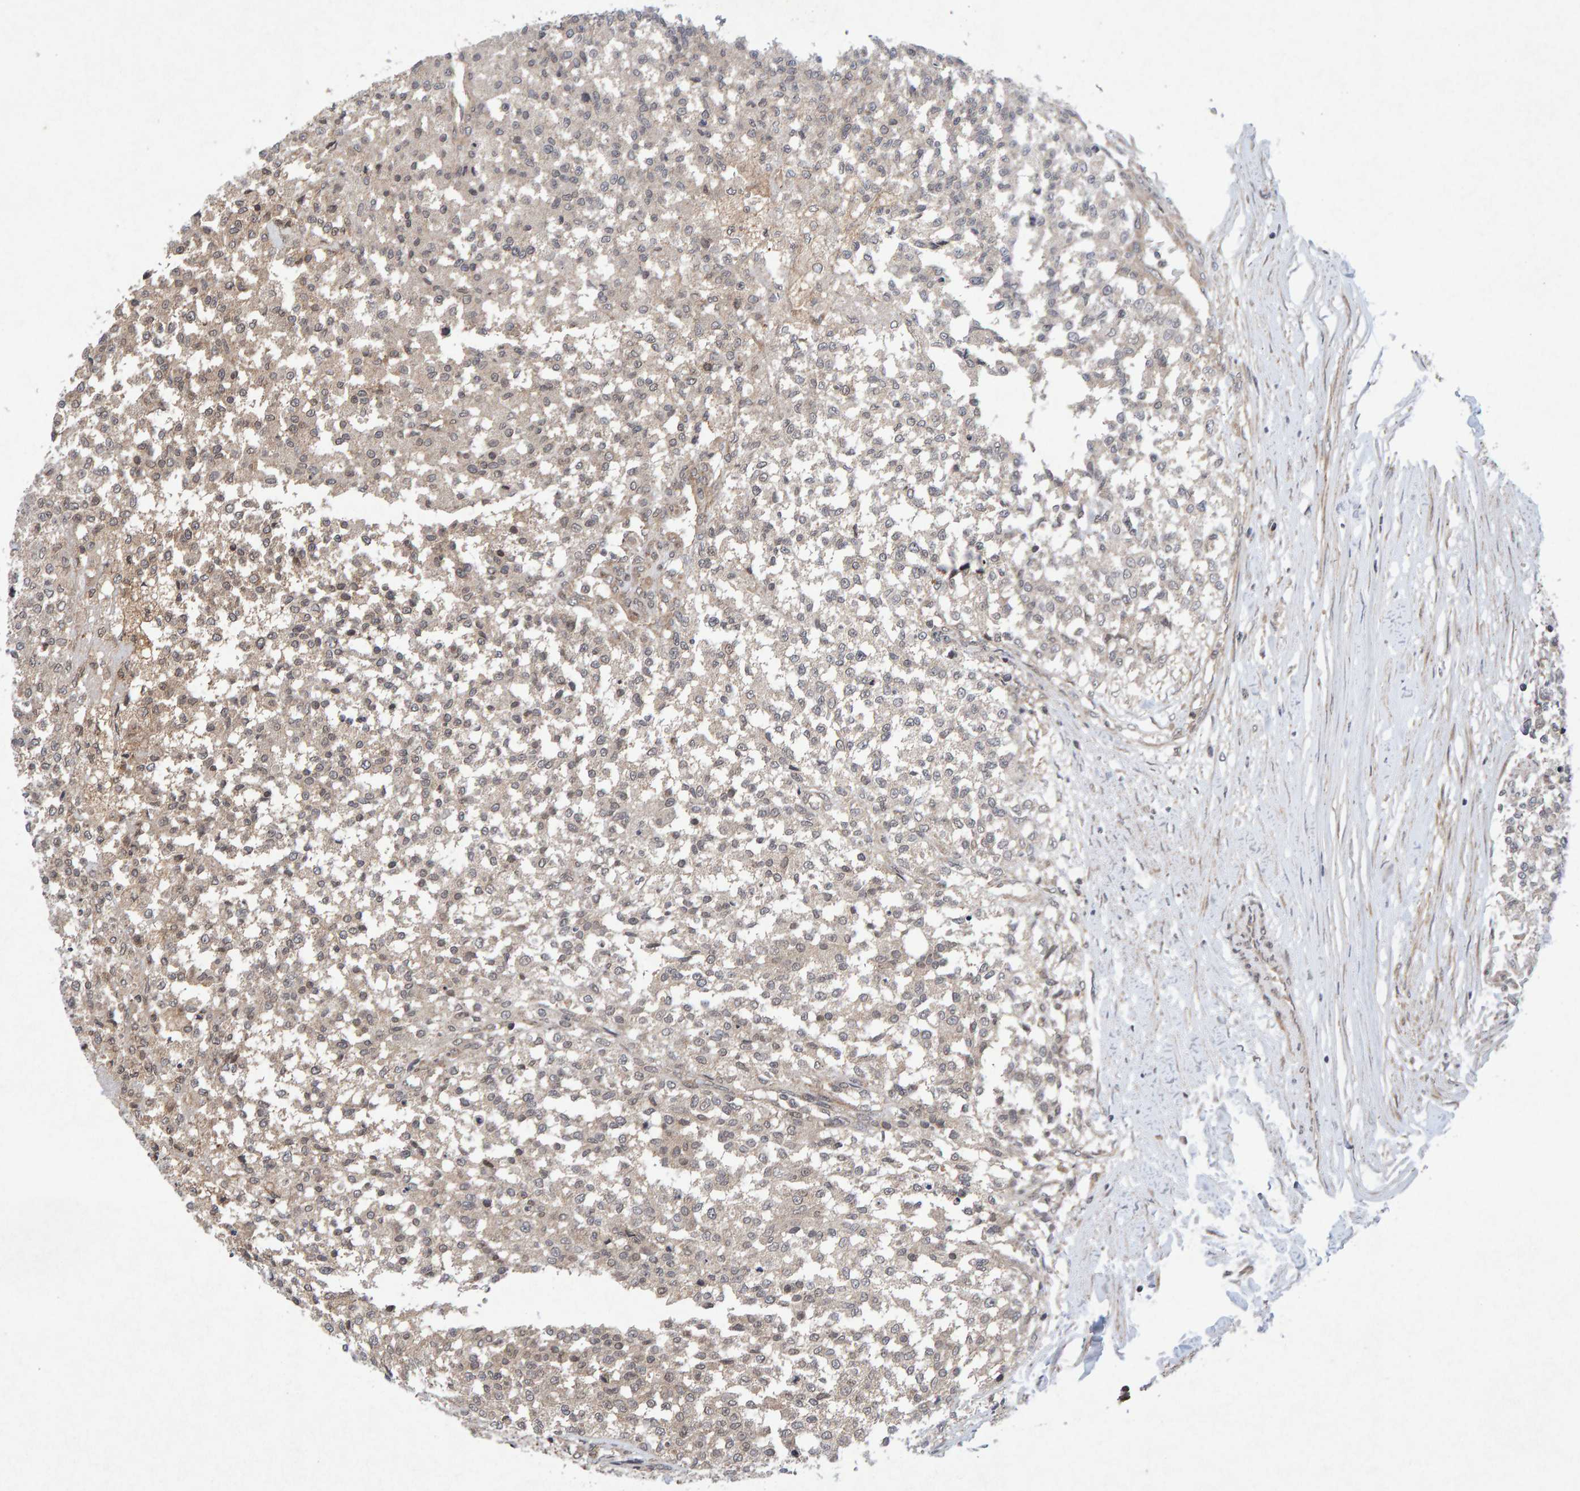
{"staining": {"intensity": "weak", "quantity": "<25%", "location": "cytoplasmic/membranous"}, "tissue": "testis cancer", "cell_type": "Tumor cells", "image_type": "cancer", "snomed": [{"axis": "morphology", "description": "Seminoma, NOS"}, {"axis": "topography", "description": "Testis"}], "caption": "Testis cancer (seminoma) stained for a protein using immunohistochemistry shows no expression tumor cells.", "gene": "CDH2", "patient": {"sex": "male", "age": 59}}